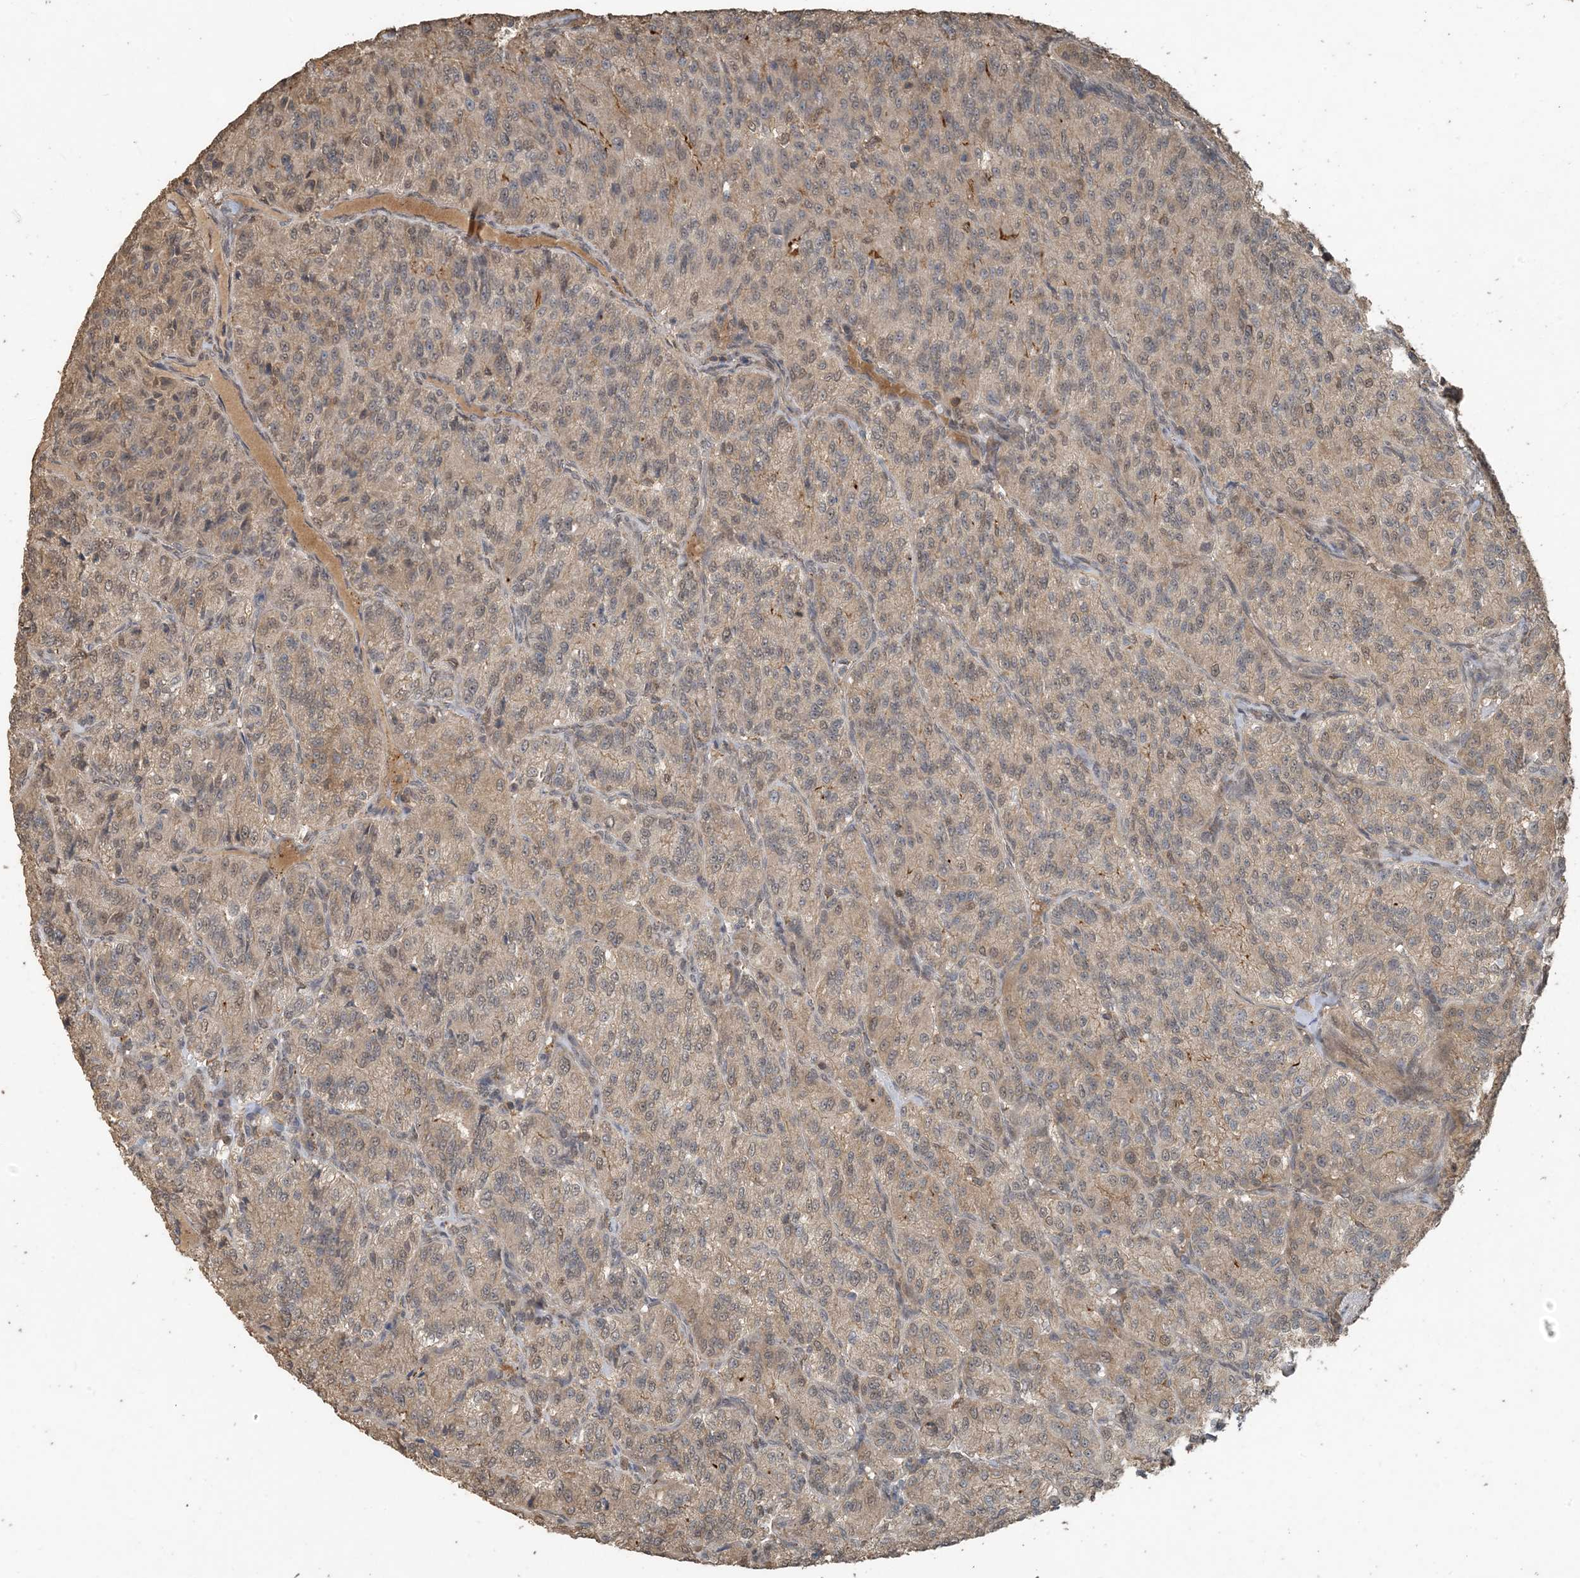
{"staining": {"intensity": "weak", "quantity": ">75%", "location": "cytoplasmic/membranous"}, "tissue": "renal cancer", "cell_type": "Tumor cells", "image_type": "cancer", "snomed": [{"axis": "morphology", "description": "Adenocarcinoma, NOS"}, {"axis": "topography", "description": "Kidney"}], "caption": "This photomicrograph shows immunohistochemistry staining of human renal cancer, with low weak cytoplasmic/membranous expression in about >75% of tumor cells.", "gene": "ZC3H12A", "patient": {"sex": "female", "age": 63}}